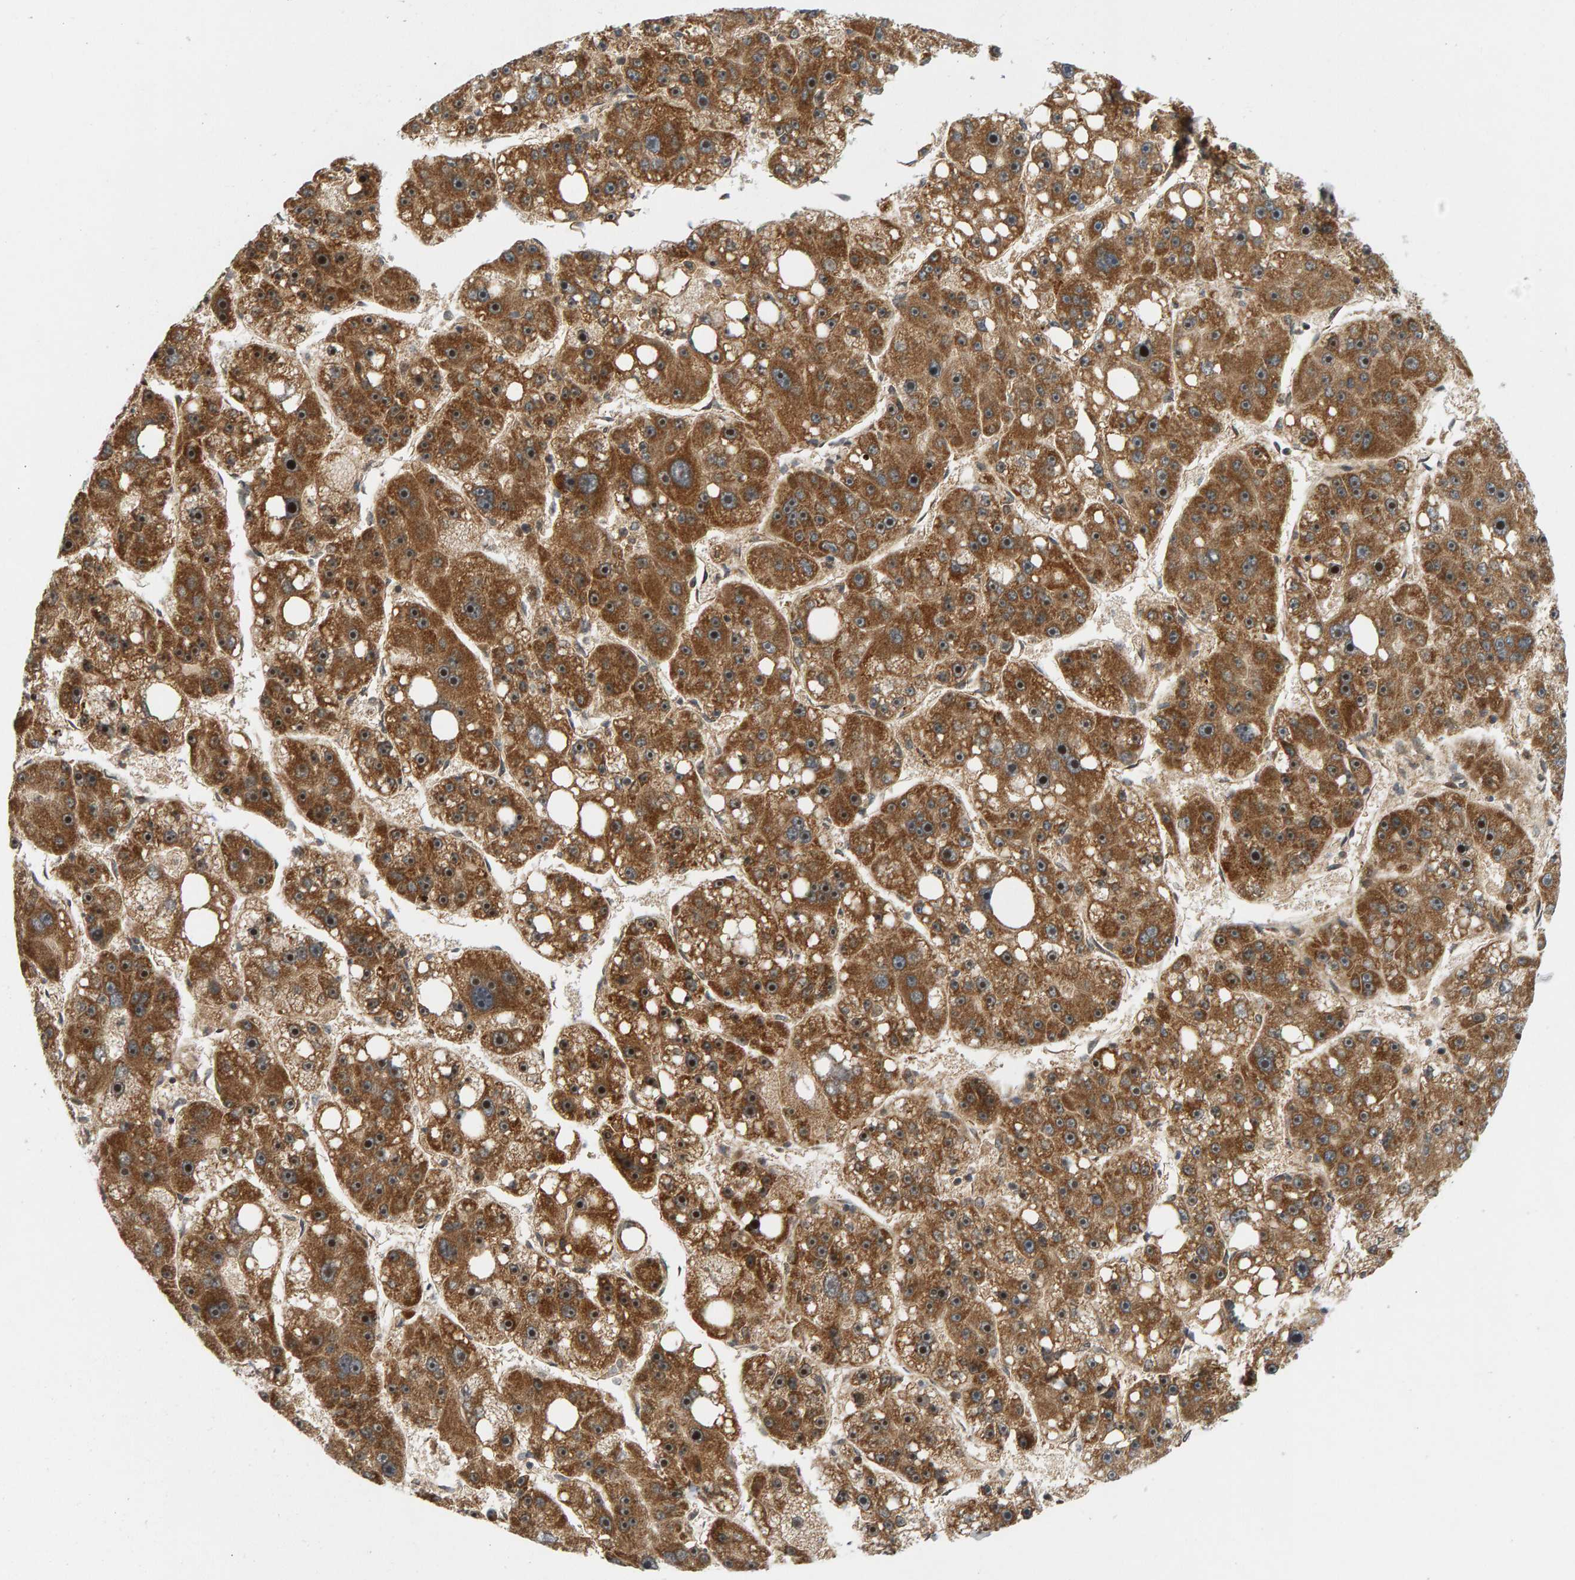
{"staining": {"intensity": "strong", "quantity": ">75%", "location": "cytoplasmic/membranous"}, "tissue": "liver cancer", "cell_type": "Tumor cells", "image_type": "cancer", "snomed": [{"axis": "morphology", "description": "Carcinoma, Hepatocellular, NOS"}, {"axis": "topography", "description": "Liver"}], "caption": "IHC image of human hepatocellular carcinoma (liver) stained for a protein (brown), which demonstrates high levels of strong cytoplasmic/membranous positivity in about >75% of tumor cells.", "gene": "BAHCC1", "patient": {"sex": "female", "age": 61}}